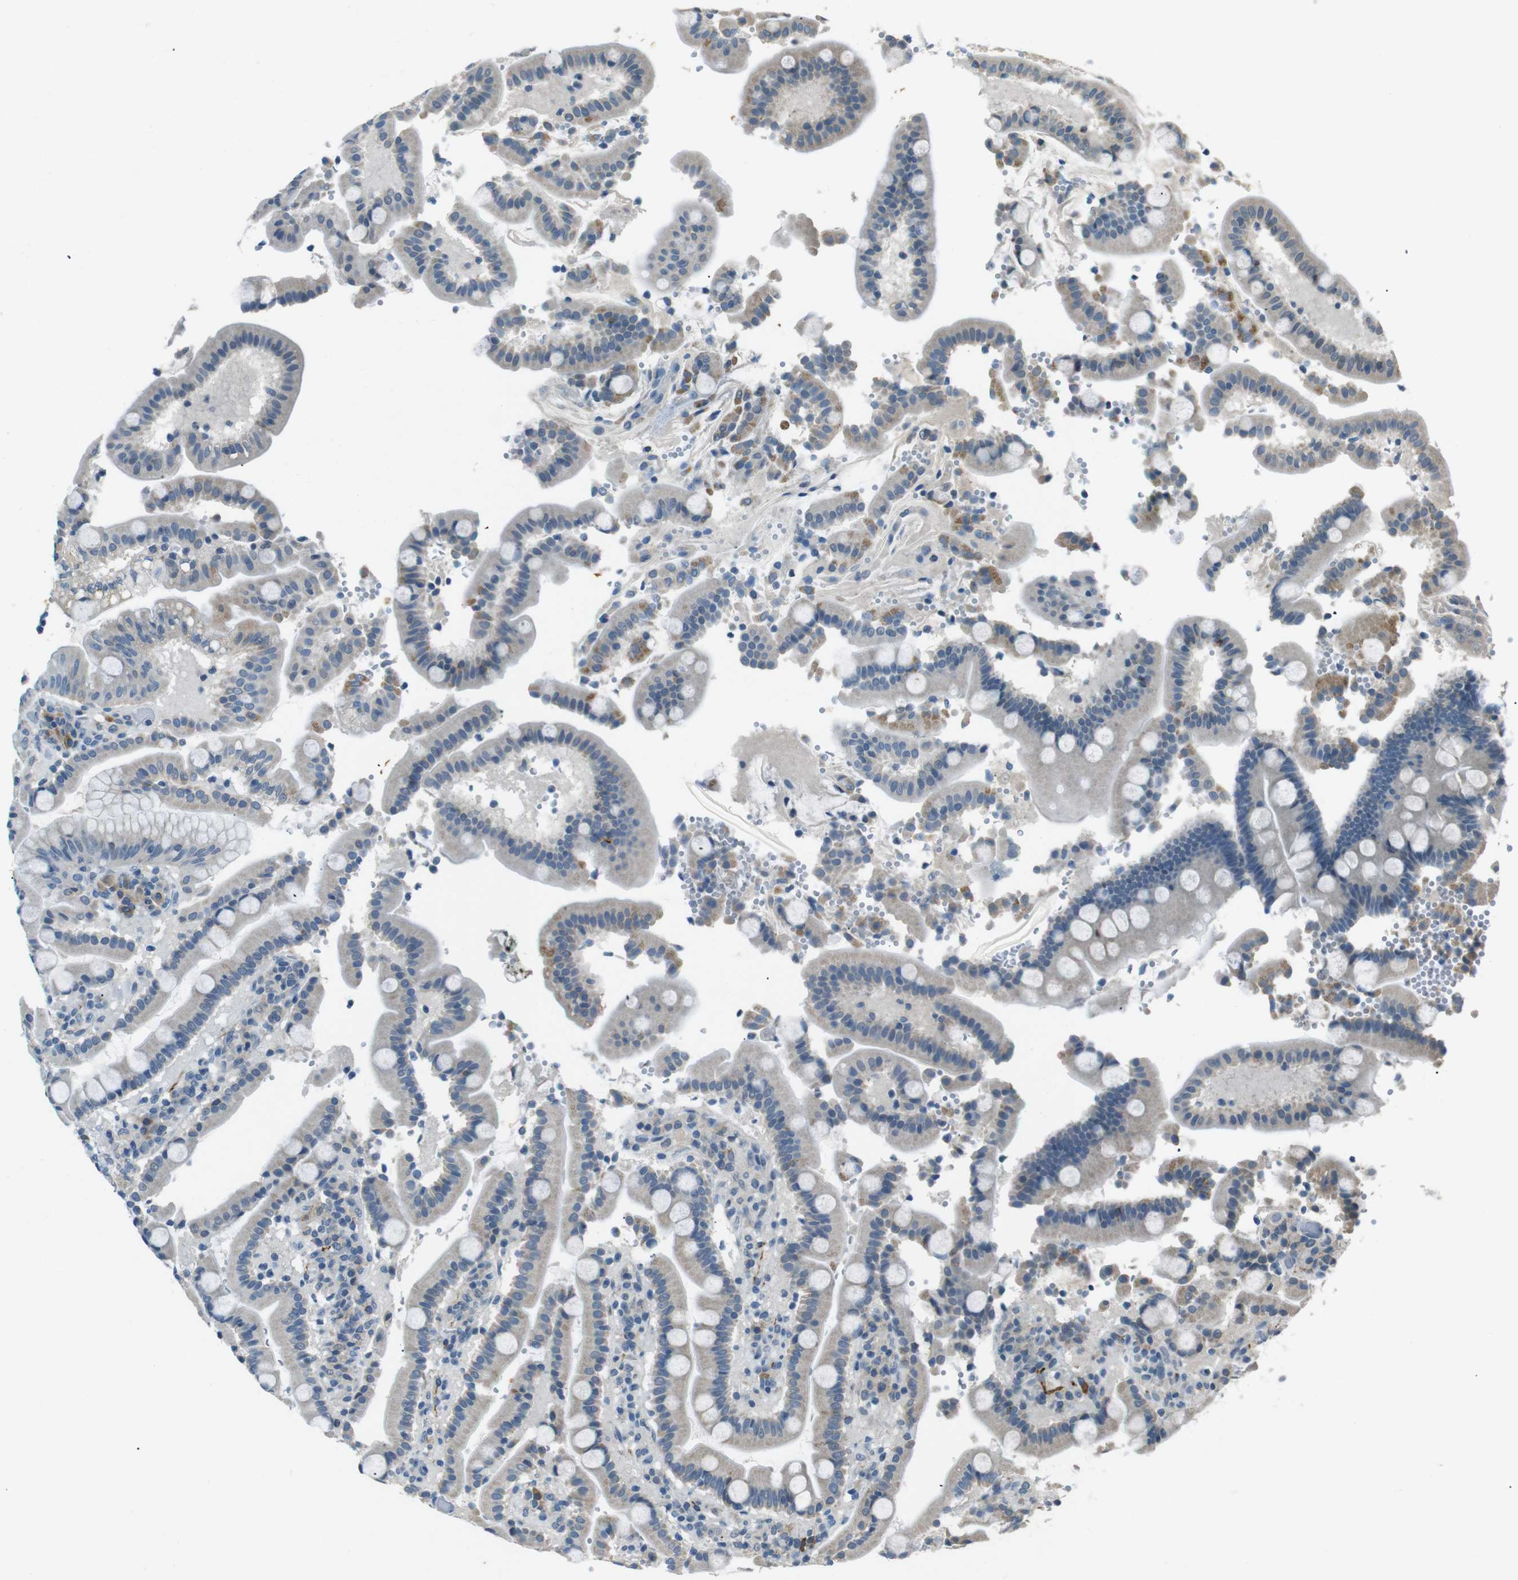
{"staining": {"intensity": "weak", "quantity": "<25%", "location": "cytoplasmic/membranous"}, "tissue": "duodenum", "cell_type": "Glandular cells", "image_type": "normal", "snomed": [{"axis": "morphology", "description": "Normal tissue, NOS"}, {"axis": "topography", "description": "Small intestine, NOS"}], "caption": "Immunohistochemistry histopathology image of unremarkable duodenum: duodenum stained with DAB (3,3'-diaminobenzidine) reveals no significant protein expression in glandular cells.", "gene": "MAGI2", "patient": {"sex": "female", "age": 71}}